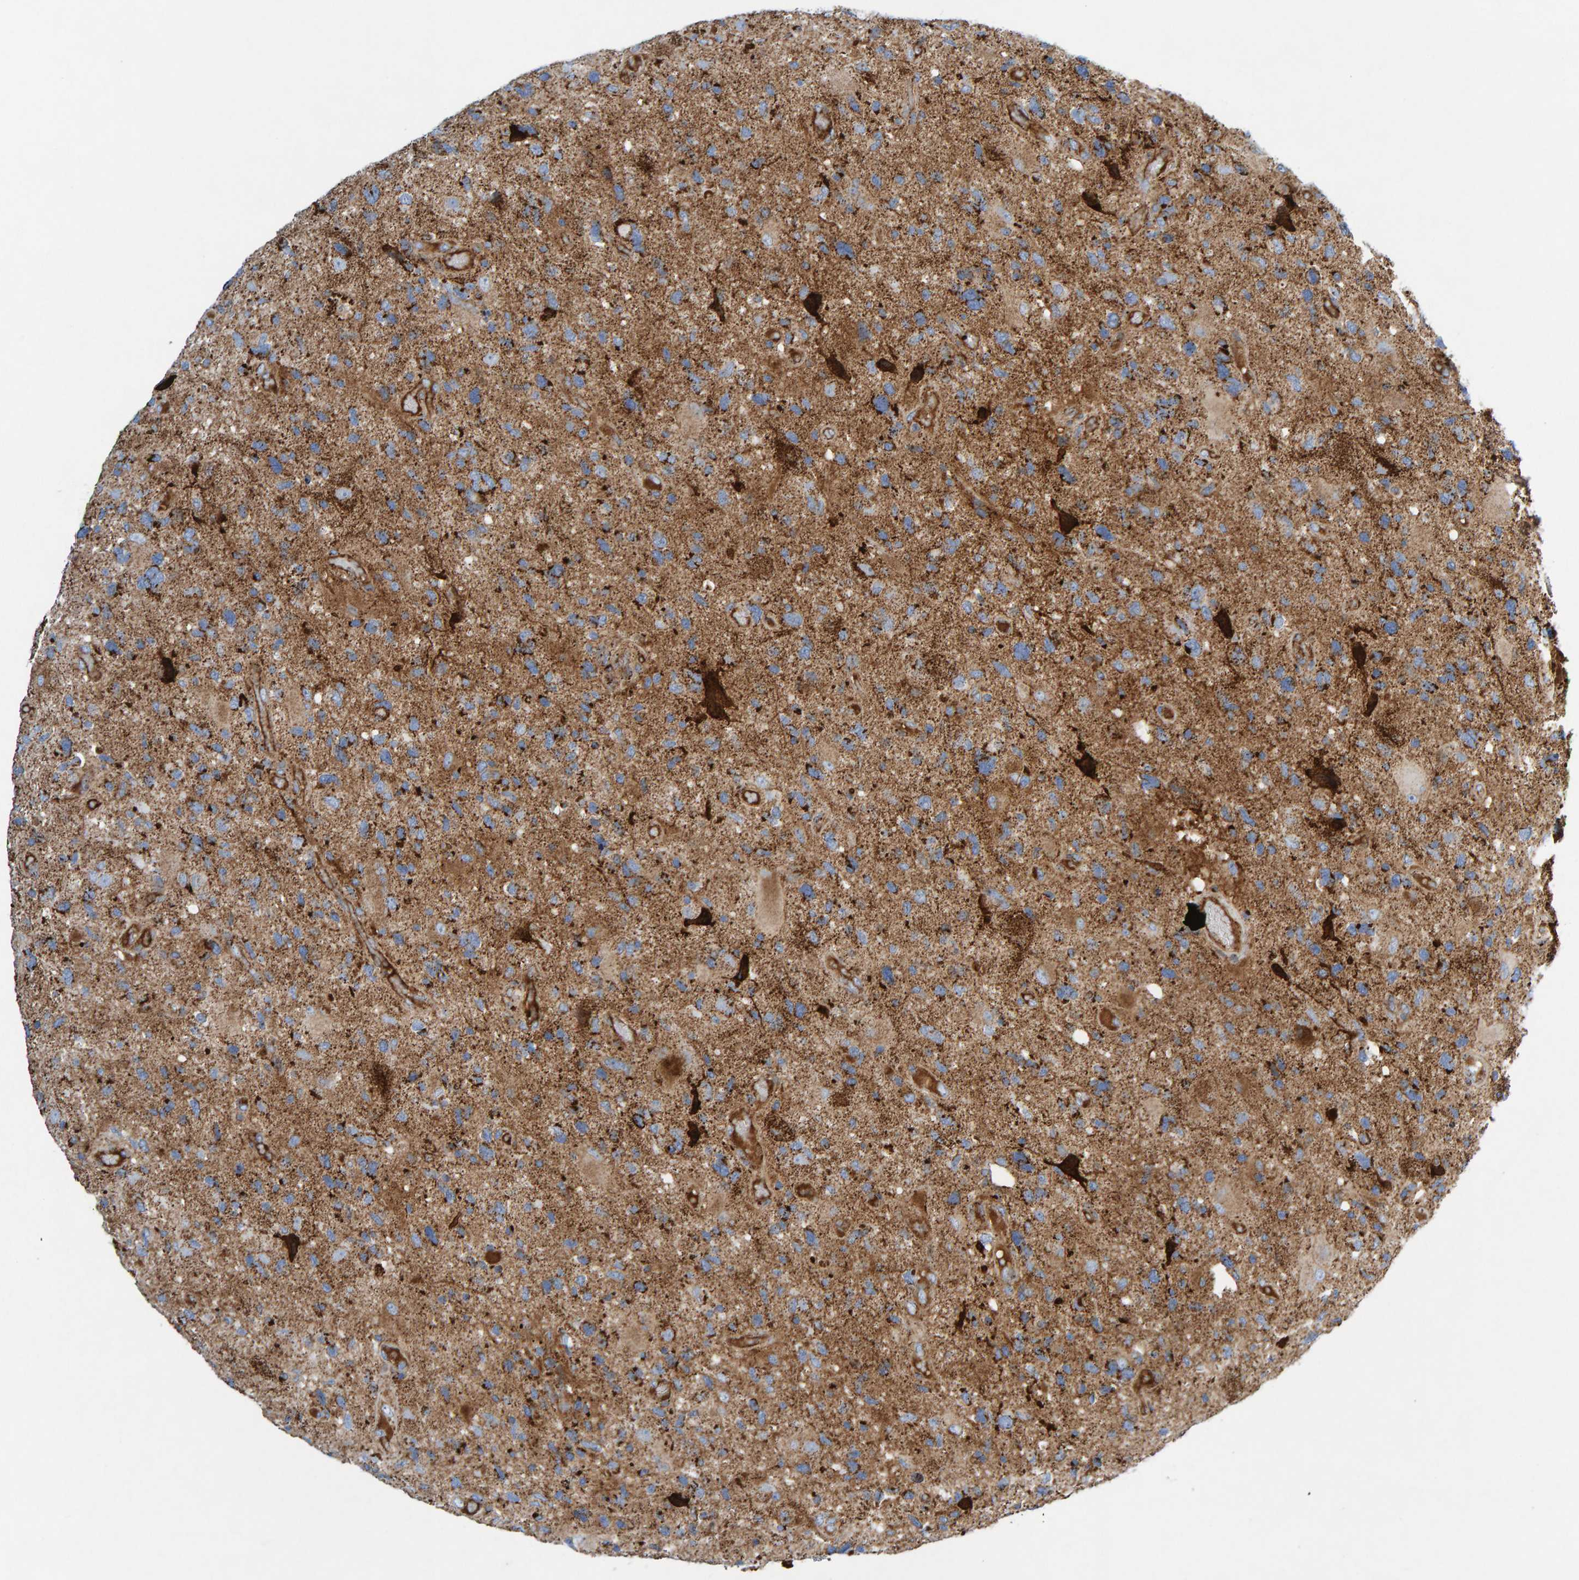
{"staining": {"intensity": "moderate", "quantity": ">75%", "location": "cytoplasmic/membranous"}, "tissue": "glioma", "cell_type": "Tumor cells", "image_type": "cancer", "snomed": [{"axis": "morphology", "description": "Glioma, malignant, High grade"}, {"axis": "topography", "description": "Brain"}], "caption": "DAB (3,3'-diaminobenzidine) immunohistochemical staining of human glioma shows moderate cytoplasmic/membranous protein expression in about >75% of tumor cells.", "gene": "GGTA1", "patient": {"sex": "male", "age": 33}}